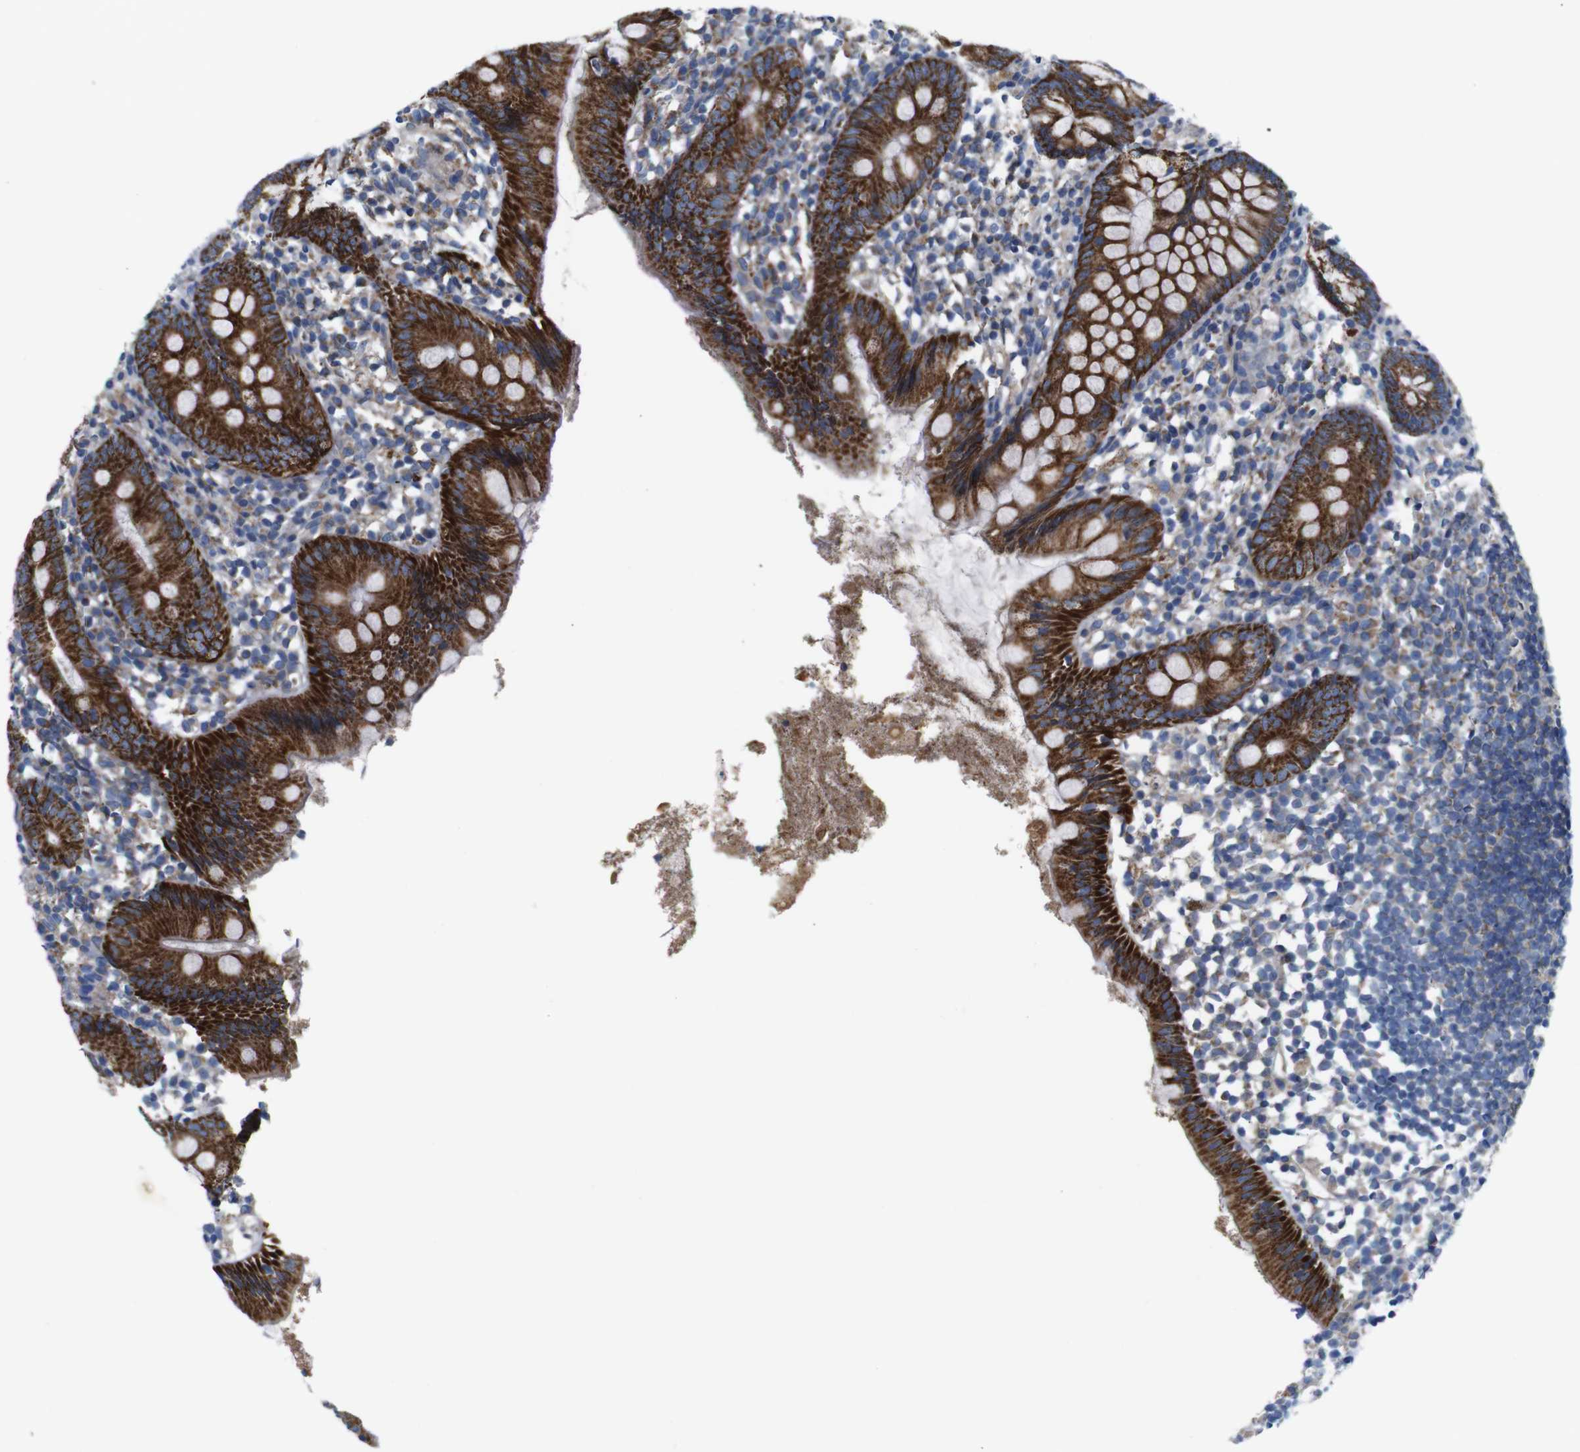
{"staining": {"intensity": "strong", "quantity": ">75%", "location": "cytoplasmic/membranous"}, "tissue": "appendix", "cell_type": "Glandular cells", "image_type": "normal", "snomed": [{"axis": "morphology", "description": "Normal tissue, NOS"}, {"axis": "topography", "description": "Appendix"}], "caption": "The photomicrograph reveals immunohistochemical staining of unremarkable appendix. There is strong cytoplasmic/membranous staining is seen in about >75% of glandular cells. (Brightfield microscopy of DAB IHC at high magnification).", "gene": "PDCD1LG2", "patient": {"sex": "female", "age": 20}}